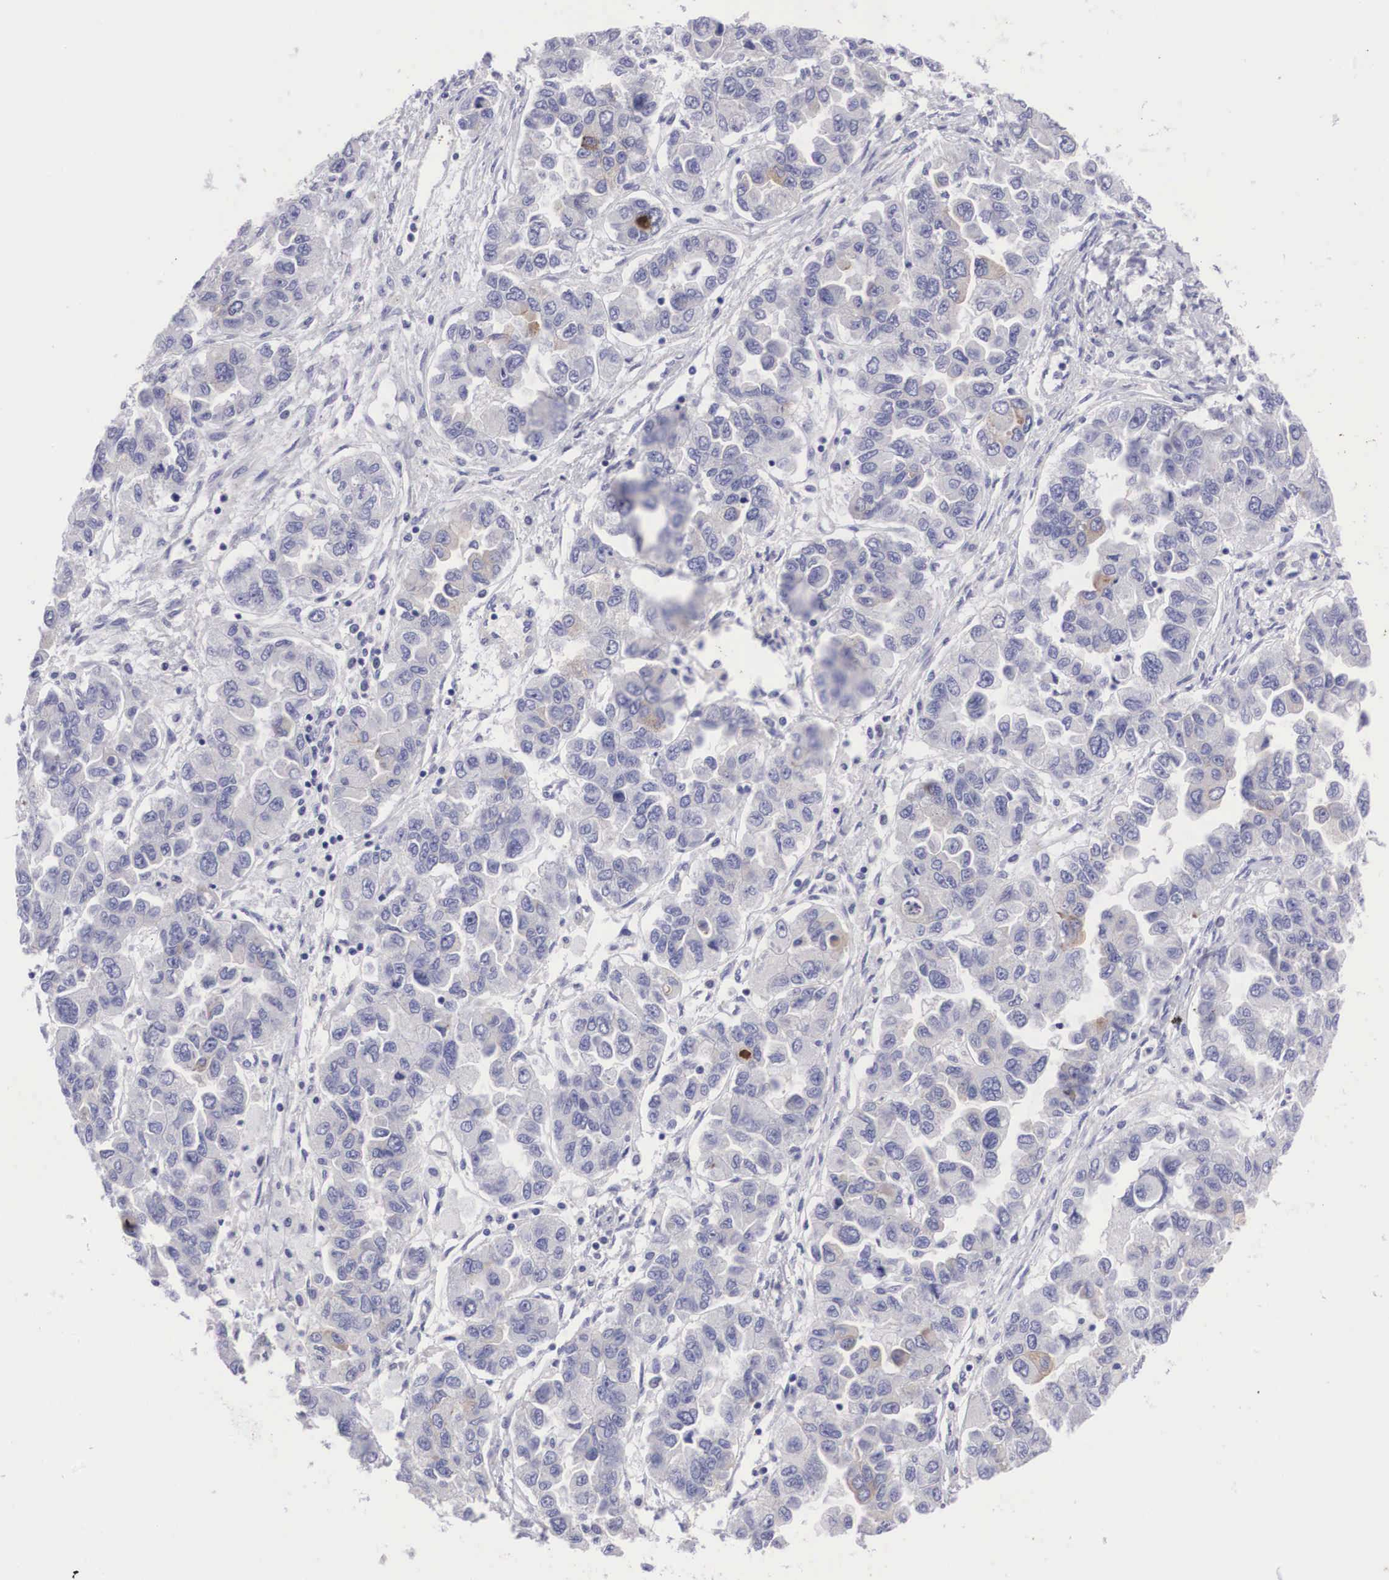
{"staining": {"intensity": "negative", "quantity": "none", "location": "none"}, "tissue": "ovarian cancer", "cell_type": "Tumor cells", "image_type": "cancer", "snomed": [{"axis": "morphology", "description": "Cystadenocarcinoma, serous, NOS"}, {"axis": "topography", "description": "Ovary"}], "caption": "The histopathology image reveals no staining of tumor cells in ovarian cancer.", "gene": "CLU", "patient": {"sex": "female", "age": 84}}